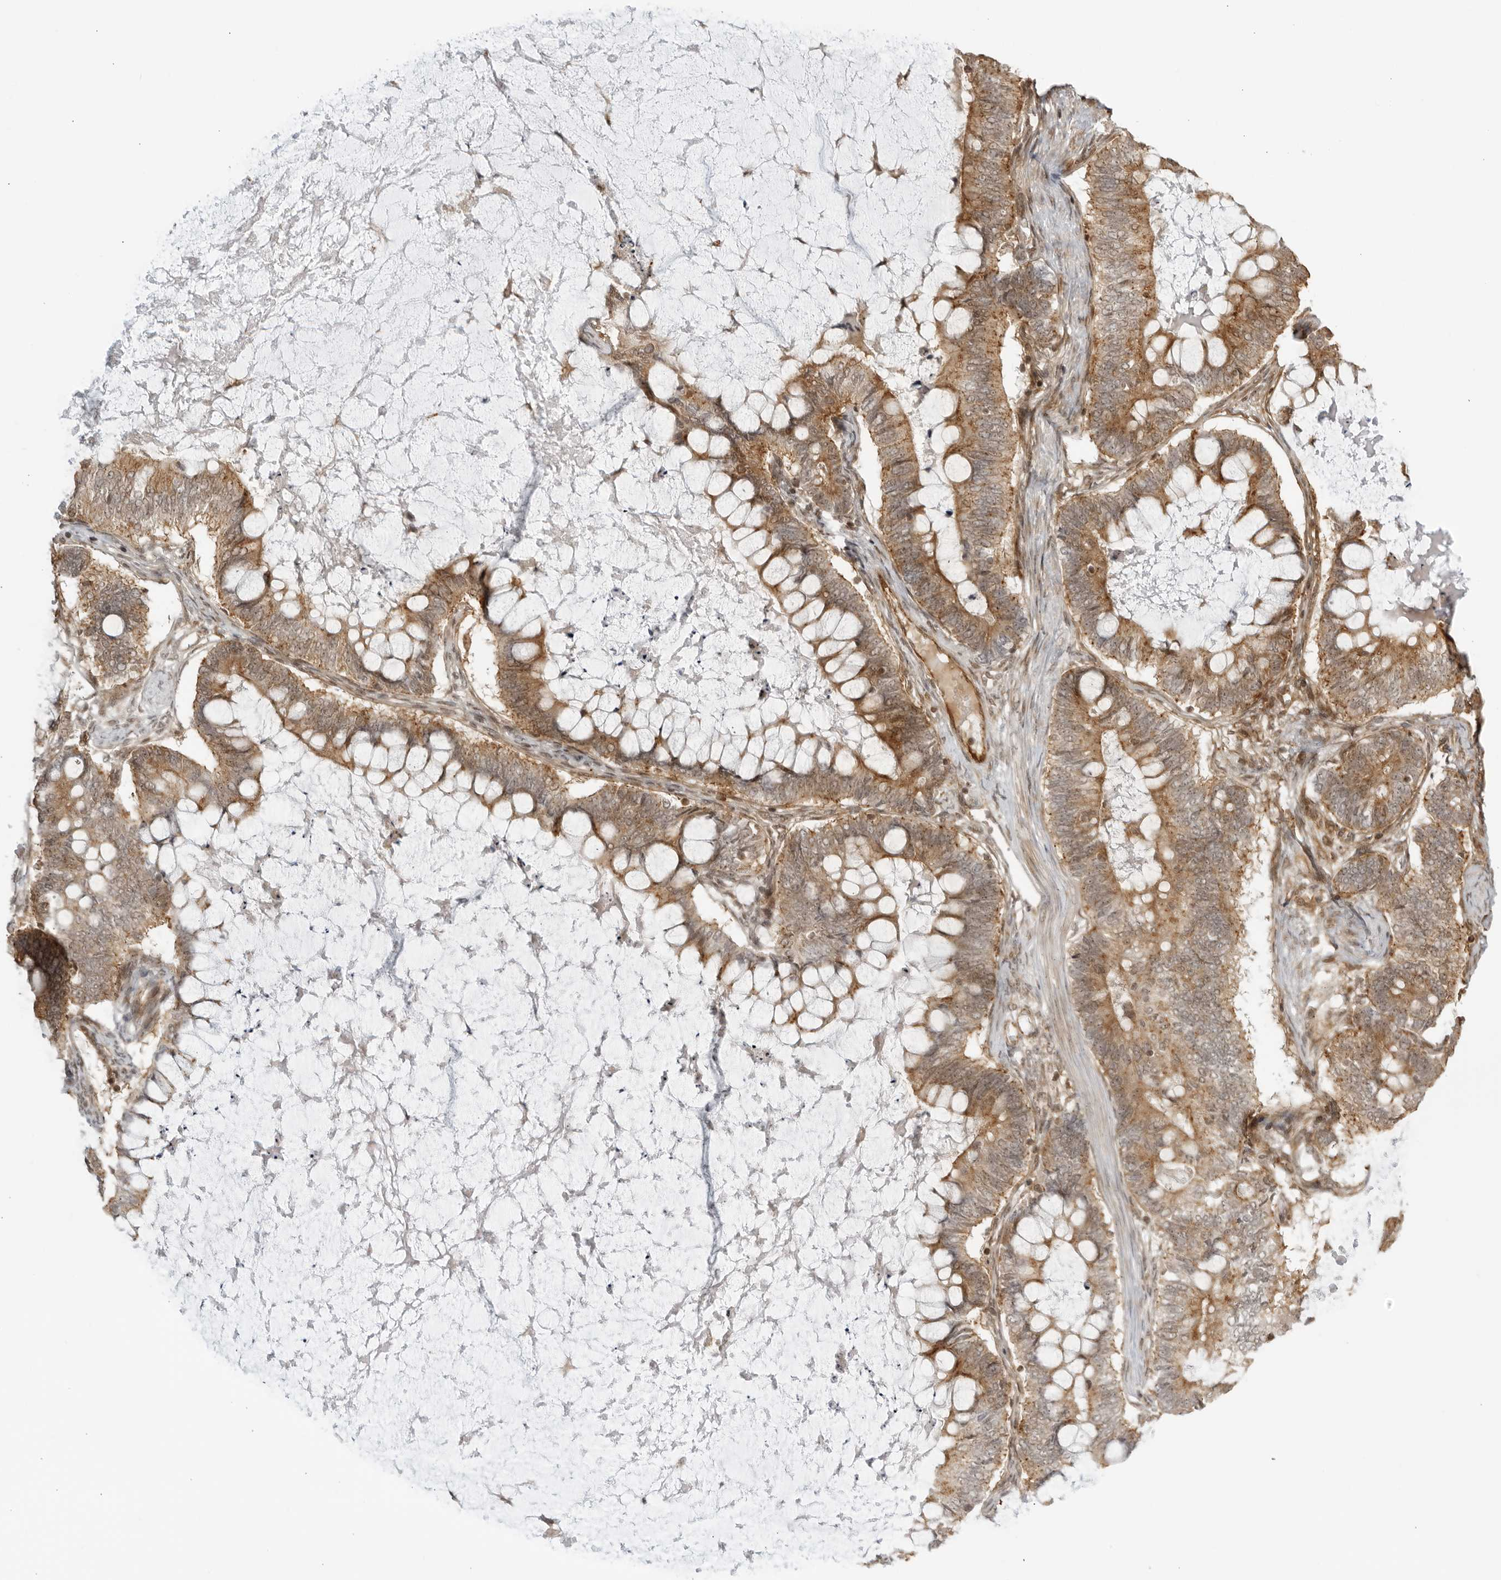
{"staining": {"intensity": "moderate", "quantity": ">75%", "location": "cytoplasmic/membranous,nuclear"}, "tissue": "ovarian cancer", "cell_type": "Tumor cells", "image_type": "cancer", "snomed": [{"axis": "morphology", "description": "Cystadenocarcinoma, mucinous, NOS"}, {"axis": "topography", "description": "Ovary"}], "caption": "Protein expression analysis of human ovarian mucinous cystadenocarcinoma reveals moderate cytoplasmic/membranous and nuclear expression in approximately >75% of tumor cells. The protein is stained brown, and the nuclei are stained in blue (DAB IHC with brightfield microscopy, high magnification).", "gene": "TCF21", "patient": {"sex": "female", "age": 61}}